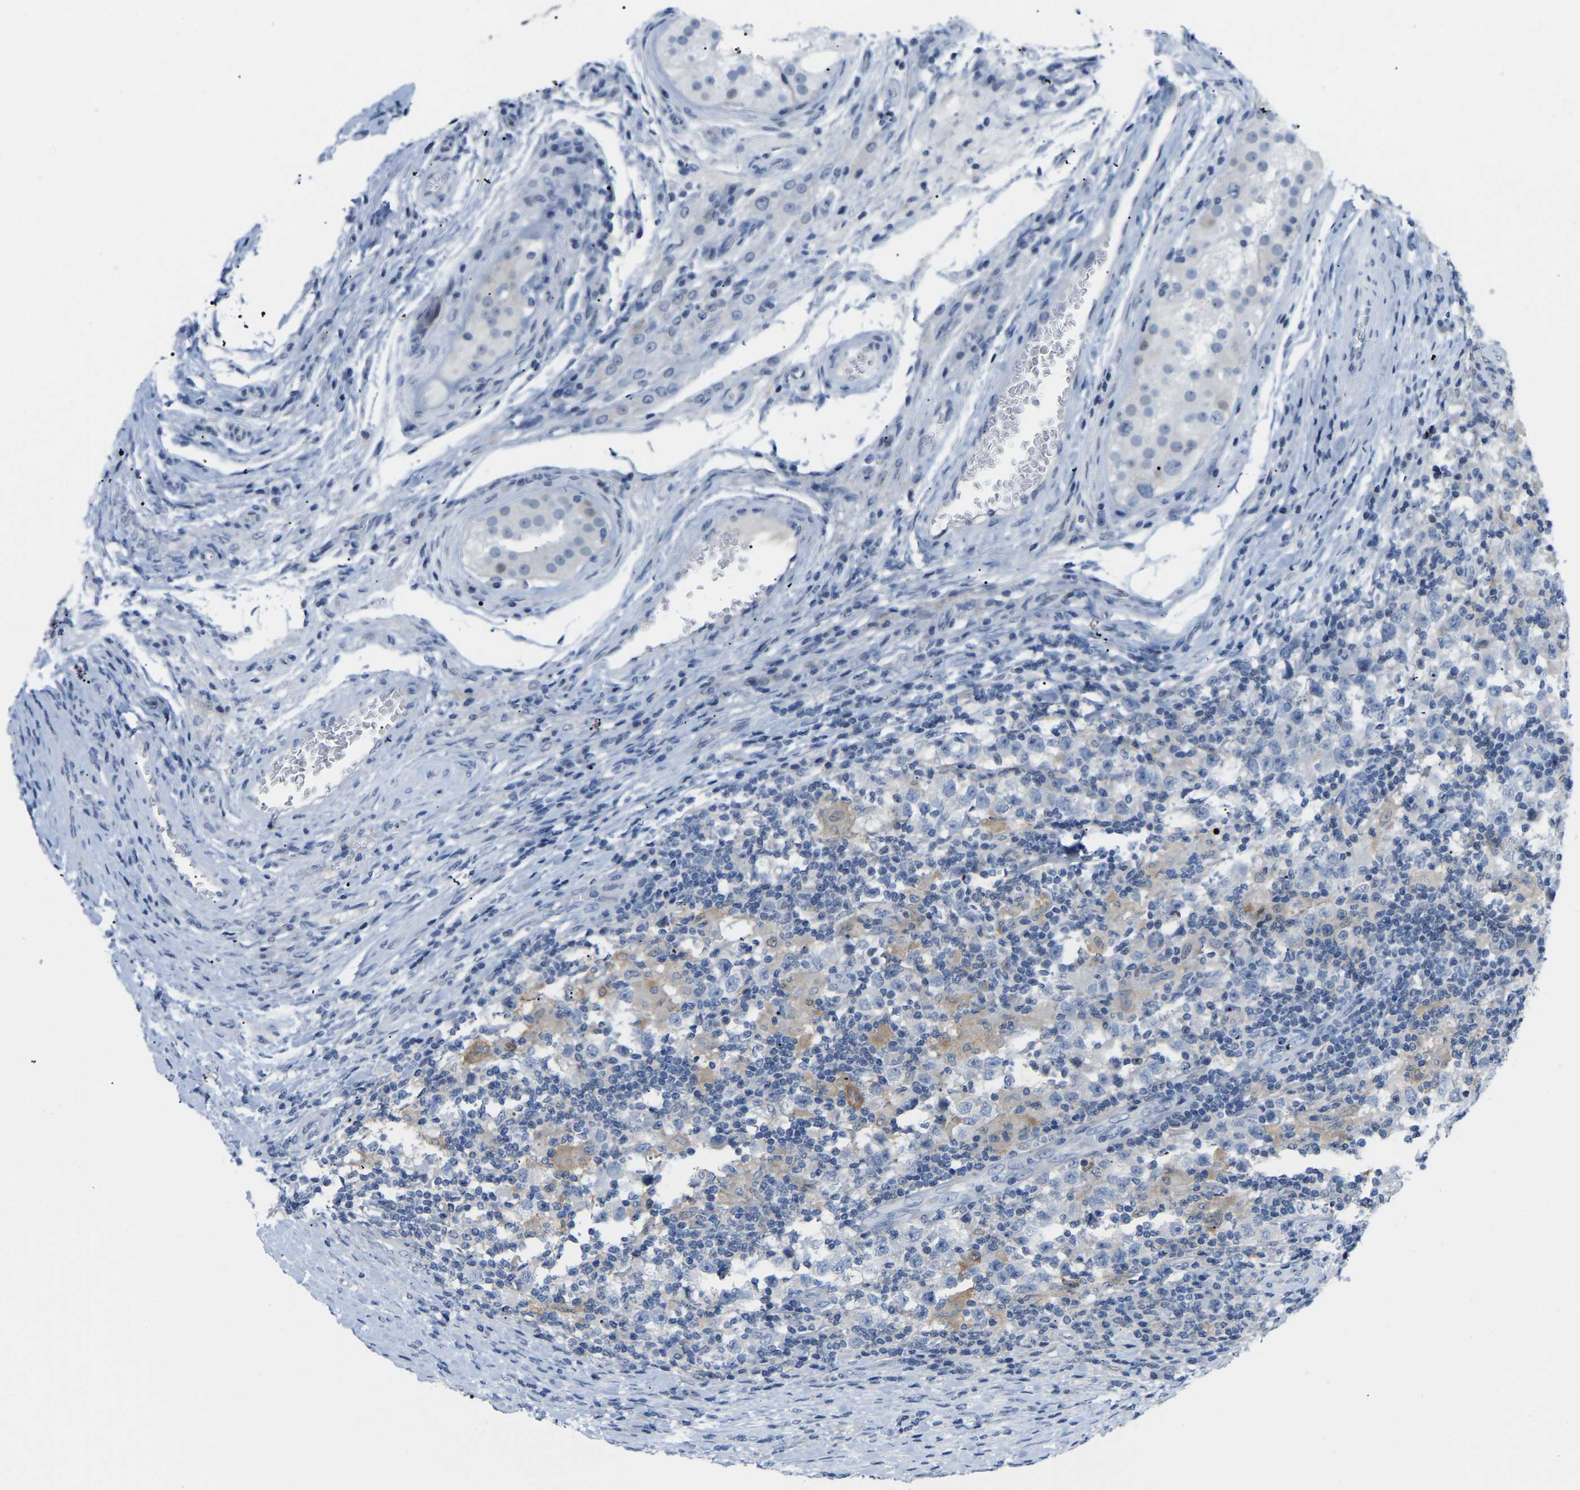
{"staining": {"intensity": "negative", "quantity": "none", "location": "none"}, "tissue": "testis cancer", "cell_type": "Tumor cells", "image_type": "cancer", "snomed": [{"axis": "morphology", "description": "Carcinoma, Embryonal, NOS"}, {"axis": "topography", "description": "Testis"}], "caption": "Tumor cells are negative for brown protein staining in embryonal carcinoma (testis).", "gene": "ABTB2", "patient": {"sex": "male", "age": 21}}